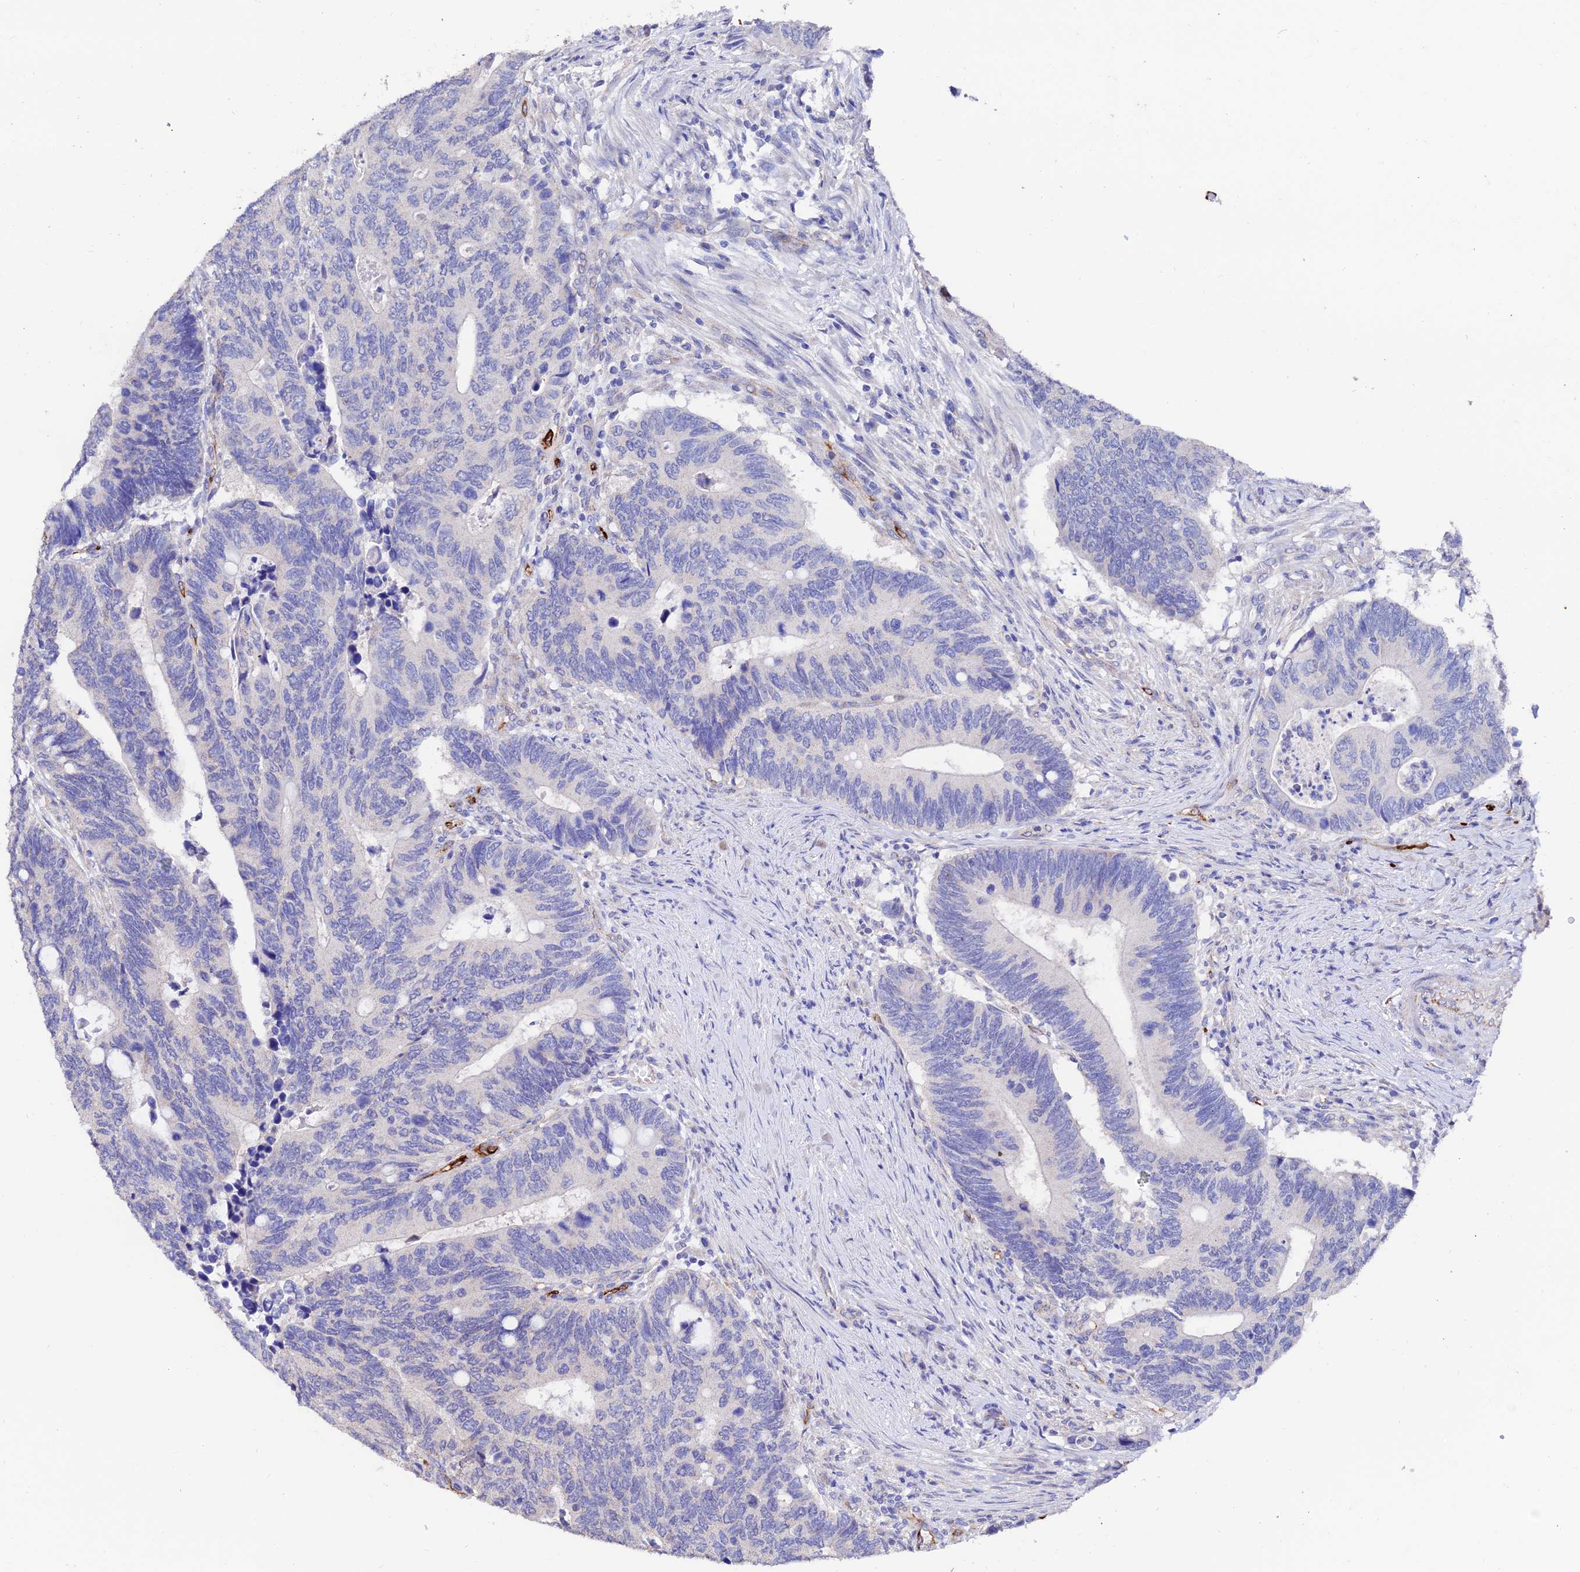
{"staining": {"intensity": "negative", "quantity": "none", "location": "none"}, "tissue": "colorectal cancer", "cell_type": "Tumor cells", "image_type": "cancer", "snomed": [{"axis": "morphology", "description": "Adenocarcinoma, NOS"}, {"axis": "topography", "description": "Colon"}], "caption": "This photomicrograph is of colorectal cancer (adenocarcinoma) stained with IHC to label a protein in brown with the nuclei are counter-stained blue. There is no staining in tumor cells.", "gene": "ESM1", "patient": {"sex": "male", "age": 87}}